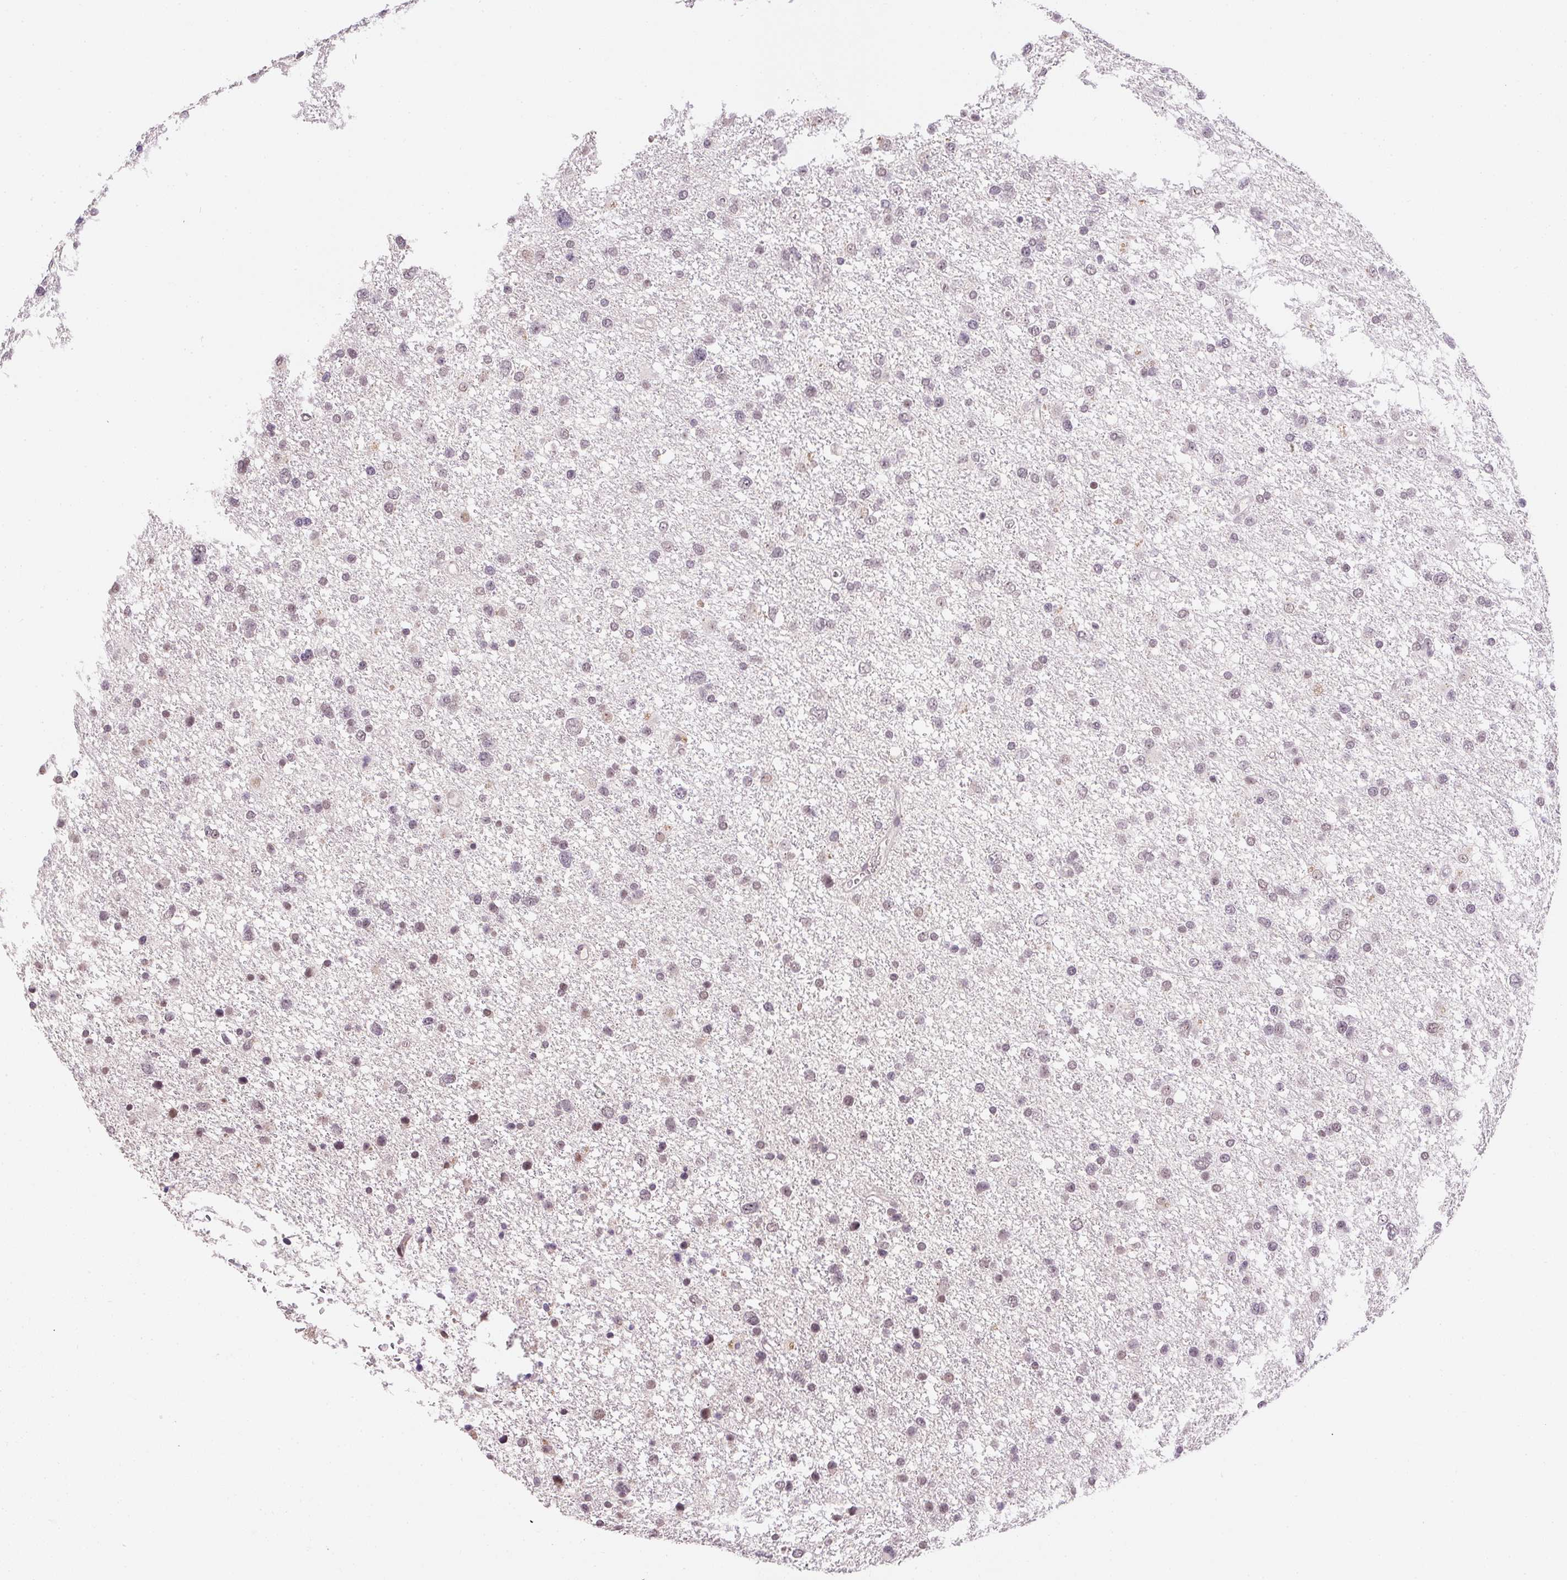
{"staining": {"intensity": "weak", "quantity": "<25%", "location": "nuclear"}, "tissue": "glioma", "cell_type": "Tumor cells", "image_type": "cancer", "snomed": [{"axis": "morphology", "description": "Glioma, malignant, Low grade"}, {"axis": "topography", "description": "Brain"}], "caption": "Glioma was stained to show a protein in brown. There is no significant staining in tumor cells. (DAB immunohistochemistry (IHC) visualized using brightfield microscopy, high magnification).", "gene": "KDM4D", "patient": {"sex": "female", "age": 55}}